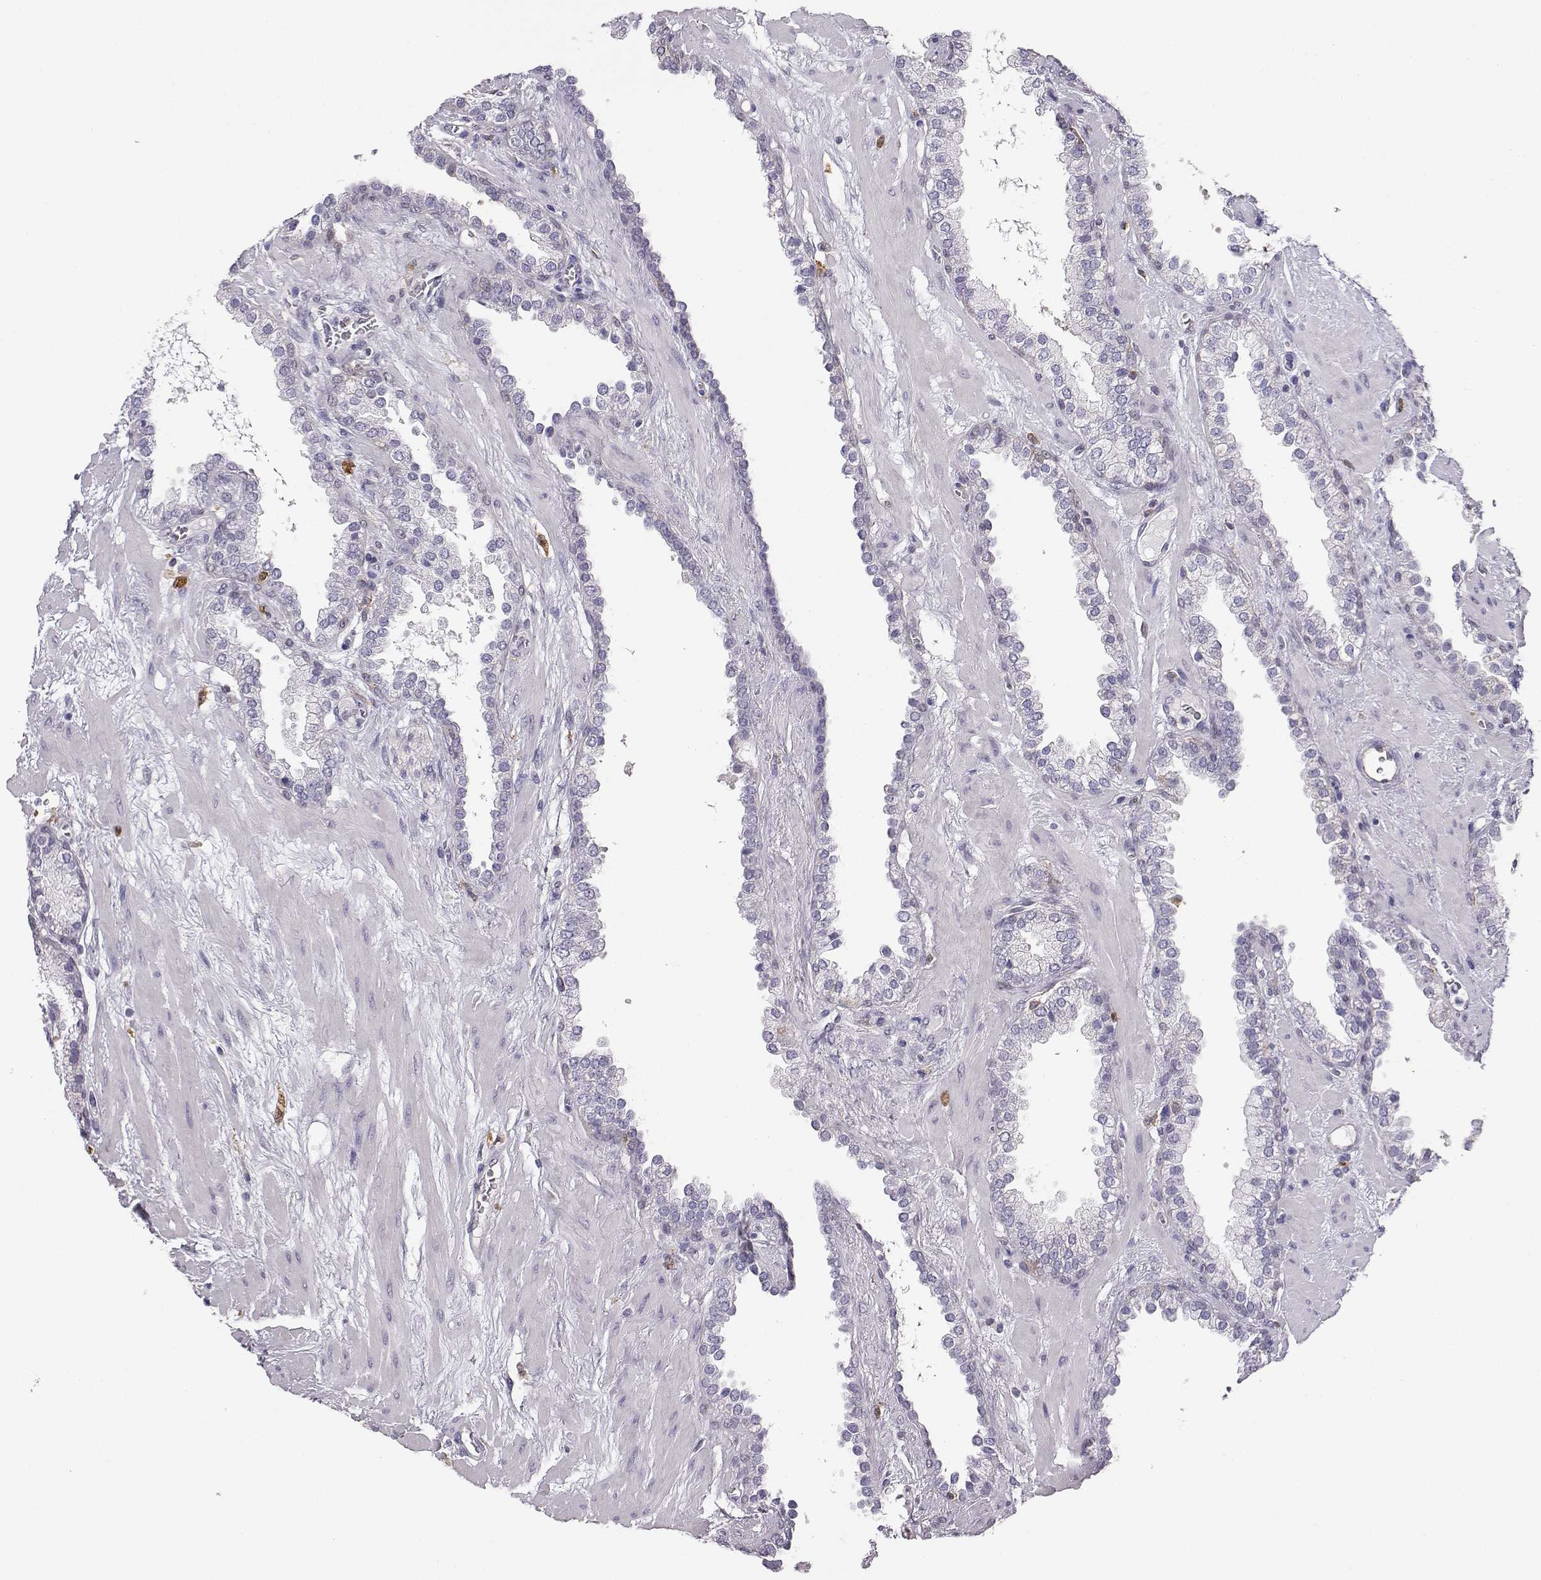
{"staining": {"intensity": "negative", "quantity": "none", "location": "none"}, "tissue": "prostate cancer", "cell_type": "Tumor cells", "image_type": "cancer", "snomed": [{"axis": "morphology", "description": "Adenocarcinoma, Low grade"}, {"axis": "topography", "description": "Prostate"}], "caption": "Tumor cells are negative for brown protein staining in prostate cancer. The staining was performed using DAB (3,3'-diaminobenzidine) to visualize the protein expression in brown, while the nuclei were stained in blue with hematoxylin (Magnification: 20x).", "gene": "AKR1B1", "patient": {"sex": "male", "age": 62}}